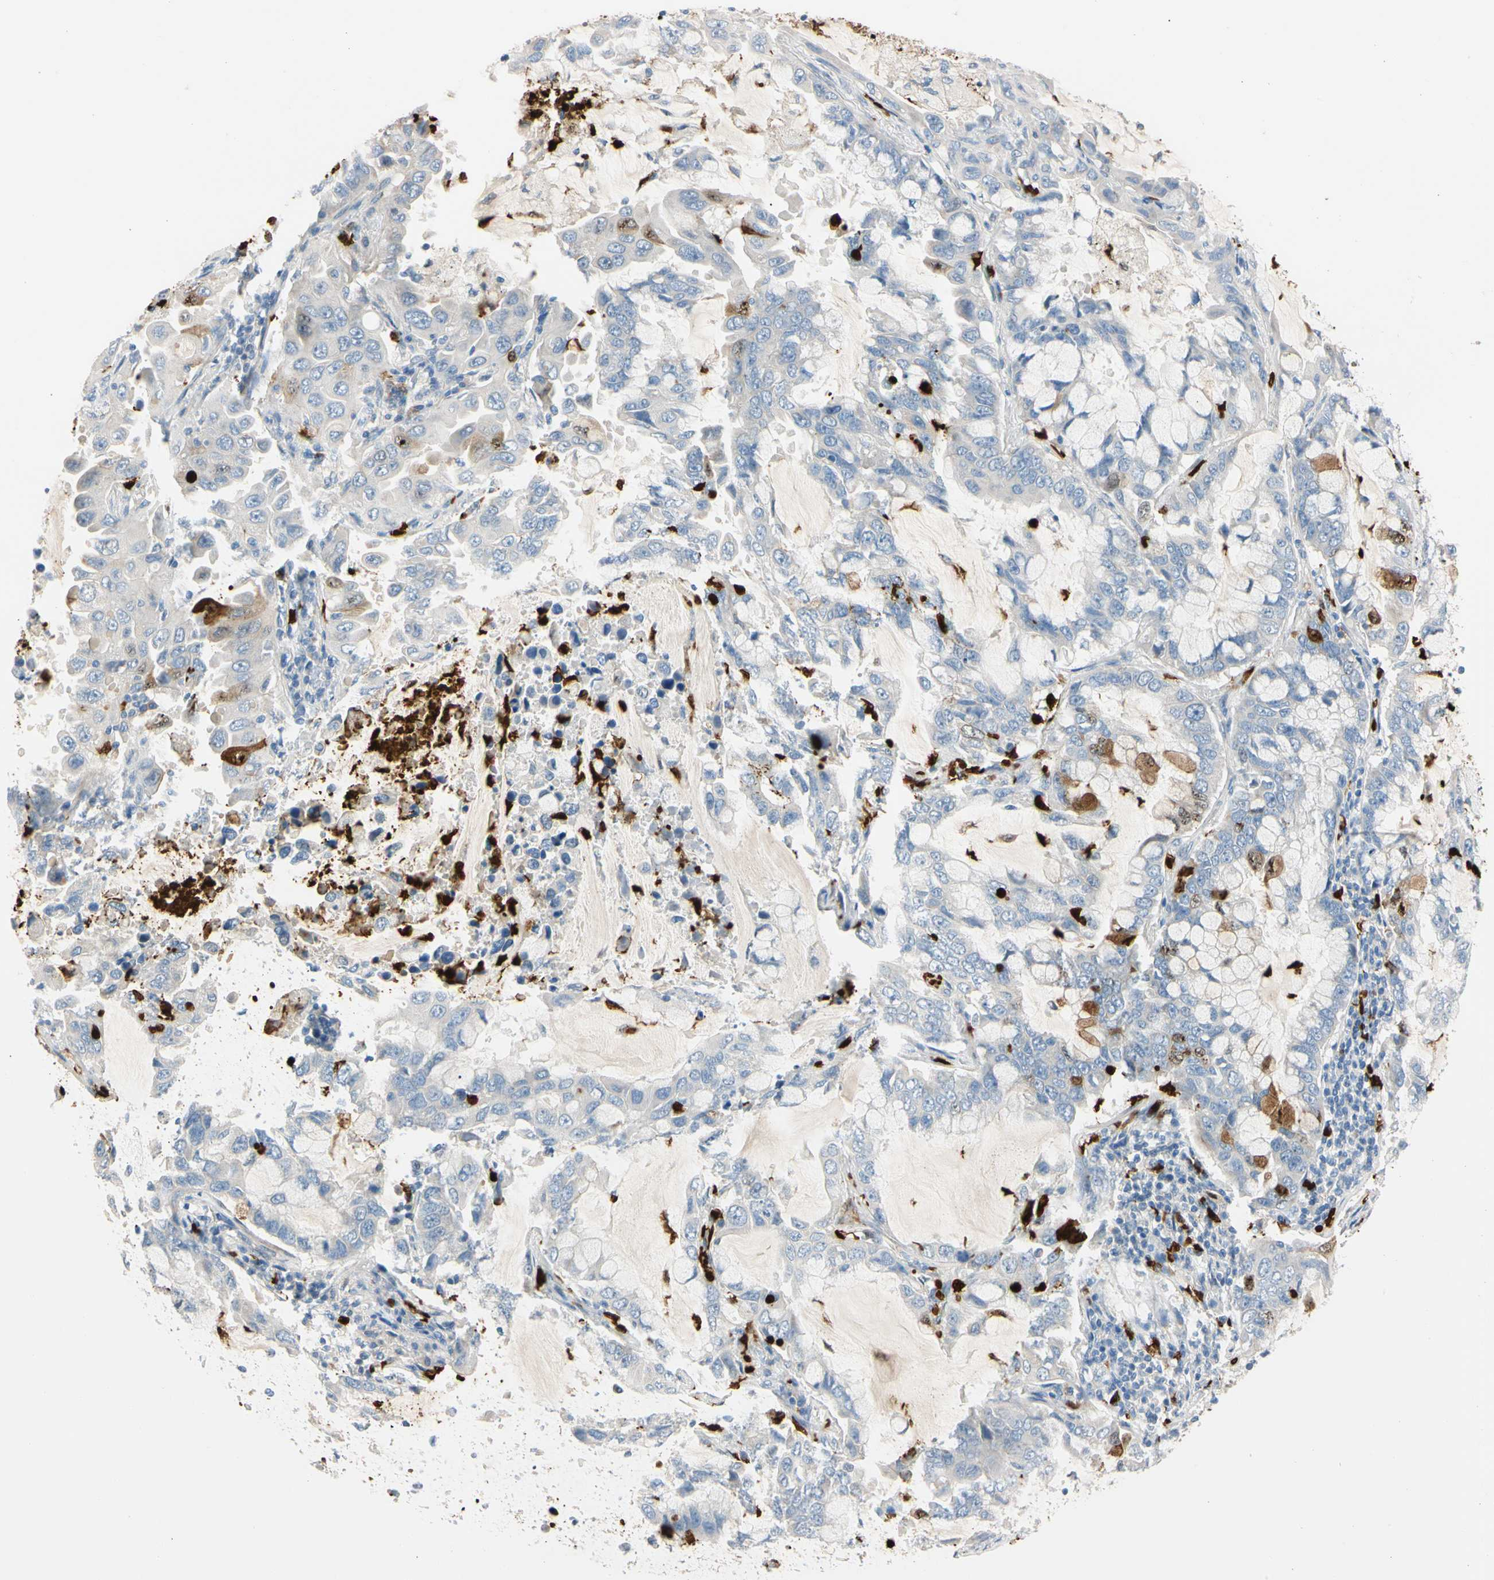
{"staining": {"intensity": "weak", "quantity": "<25%", "location": "cytoplasmic/membranous"}, "tissue": "lung cancer", "cell_type": "Tumor cells", "image_type": "cancer", "snomed": [{"axis": "morphology", "description": "Adenocarcinoma, NOS"}, {"axis": "topography", "description": "Lung"}], "caption": "There is no significant staining in tumor cells of lung adenocarcinoma.", "gene": "TRAF5", "patient": {"sex": "male", "age": 64}}